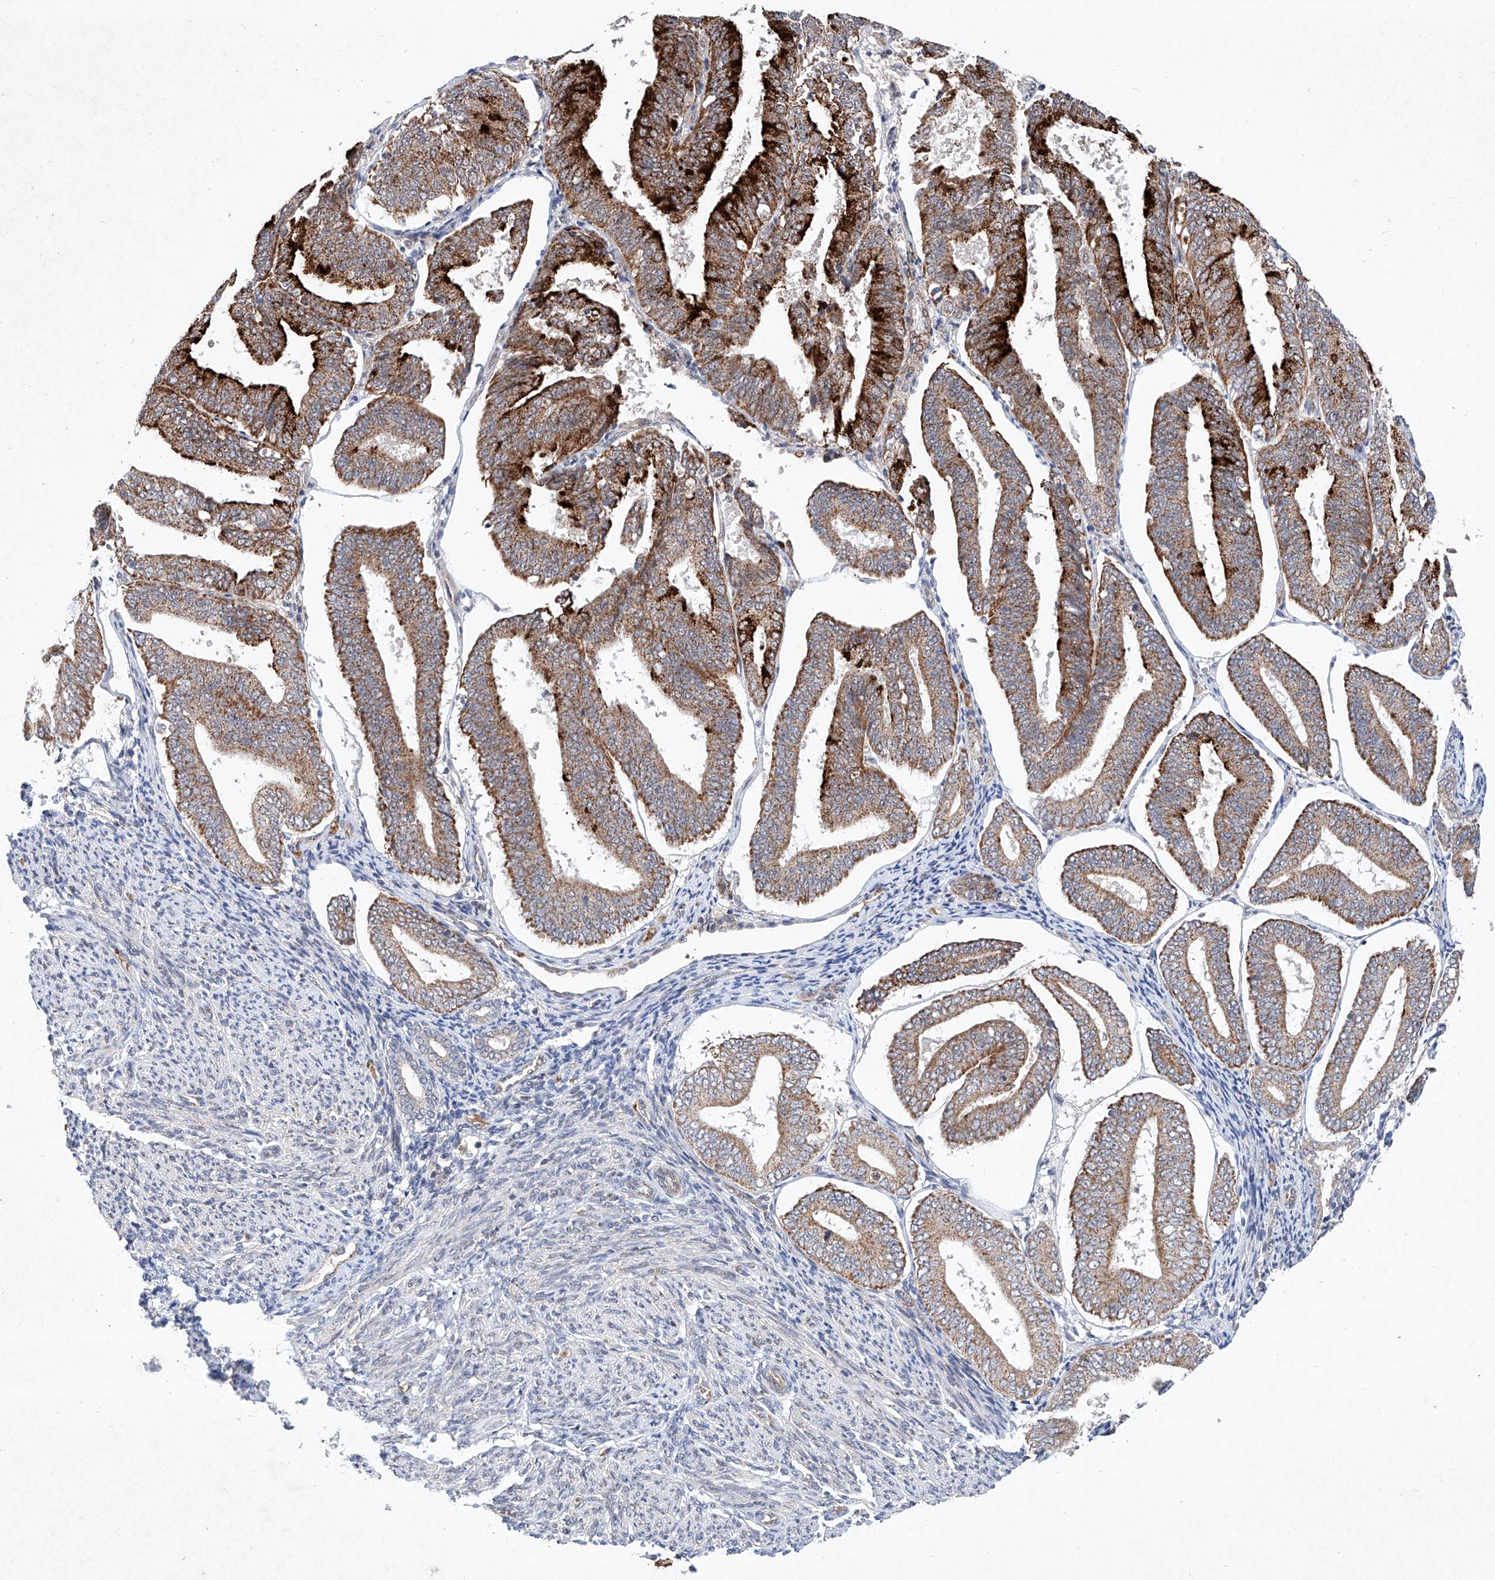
{"staining": {"intensity": "strong", "quantity": "25%-75%", "location": "cytoplasmic/membranous"}, "tissue": "endometrial cancer", "cell_type": "Tumor cells", "image_type": "cancer", "snomed": [{"axis": "morphology", "description": "Adenocarcinoma, NOS"}, {"axis": "topography", "description": "Endometrium"}], "caption": "Immunohistochemical staining of human endometrial adenocarcinoma reveals high levels of strong cytoplasmic/membranous protein expression in about 25%-75% of tumor cells. Nuclei are stained in blue.", "gene": "FASTK", "patient": {"sex": "female", "age": 63}}